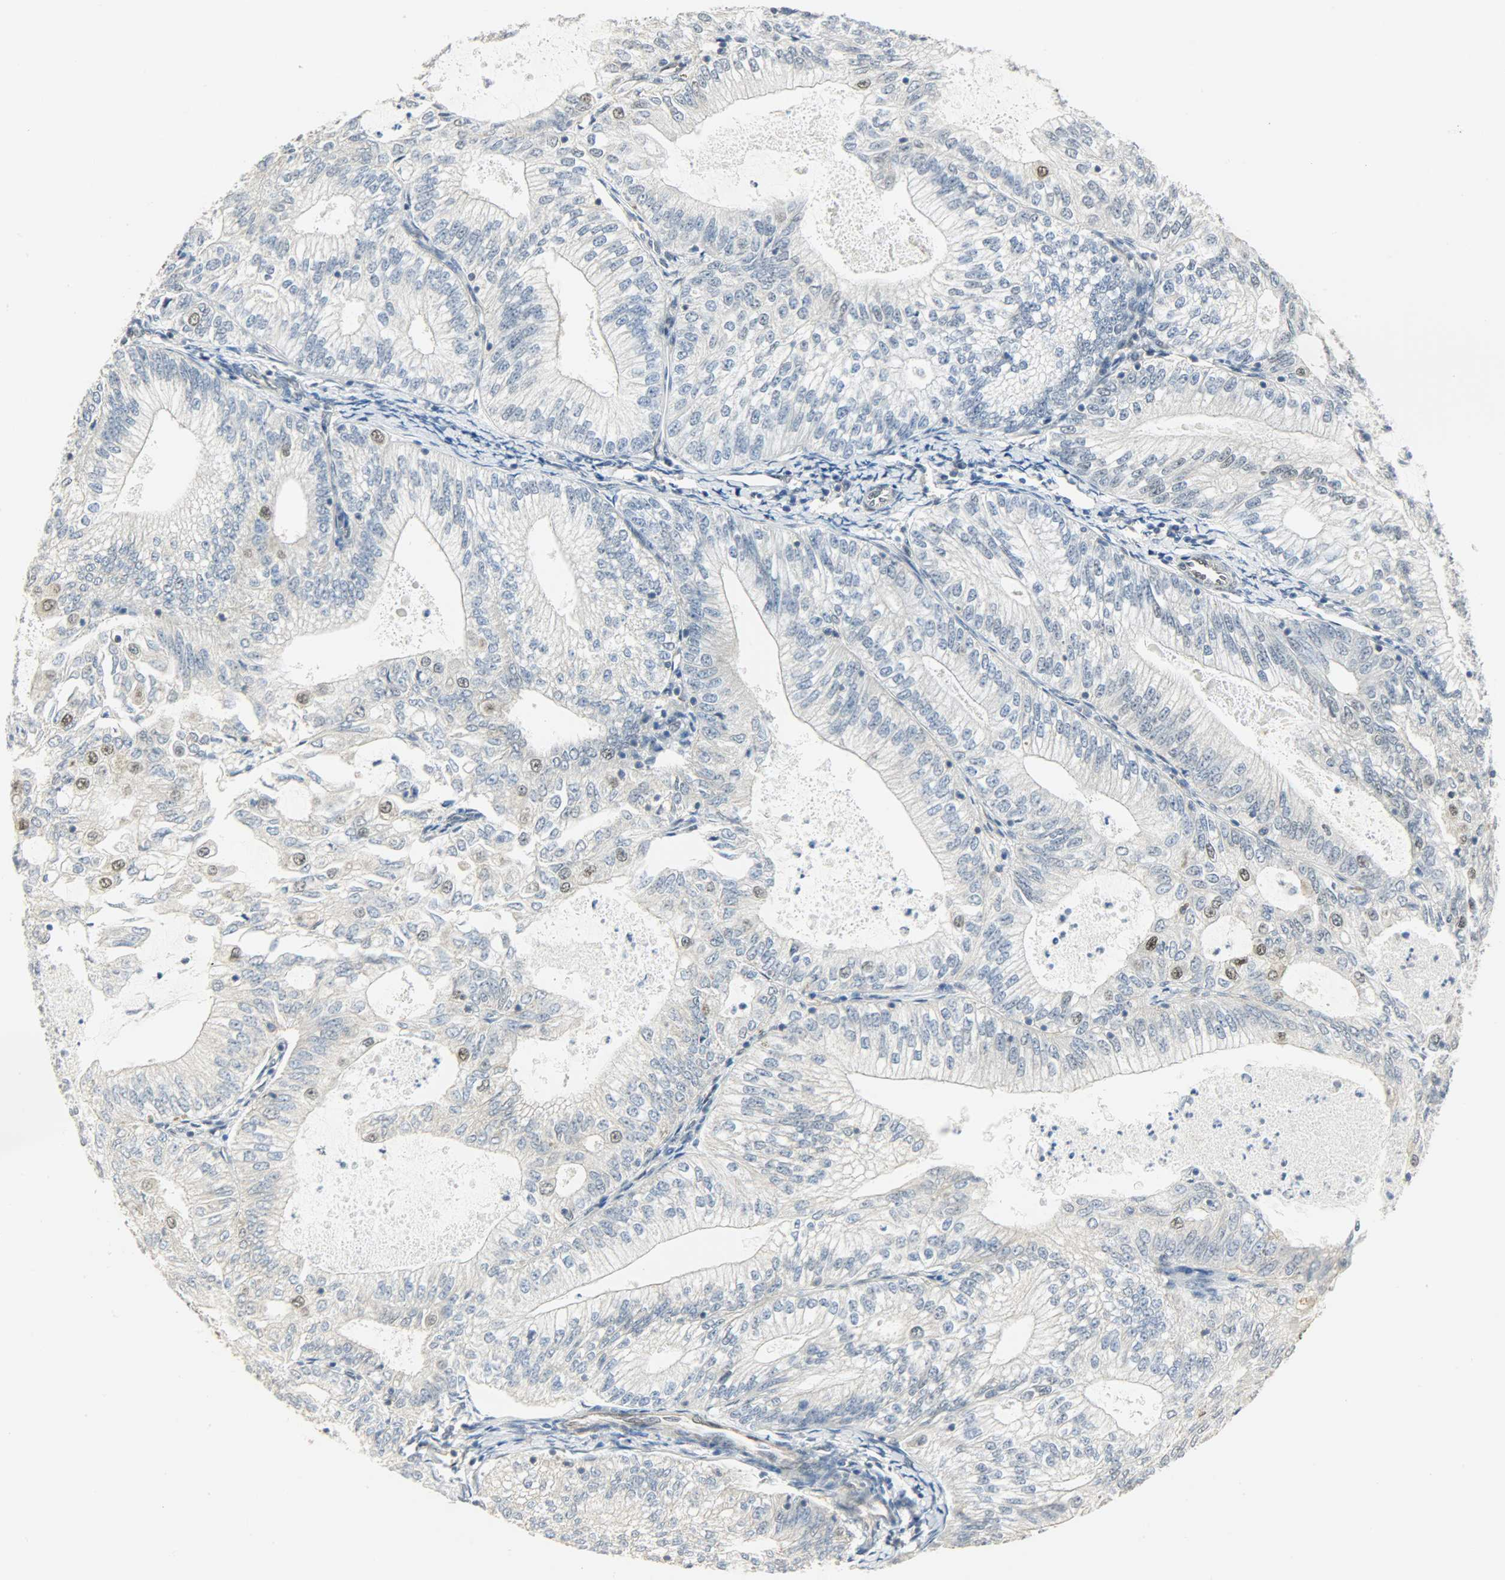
{"staining": {"intensity": "moderate", "quantity": "<25%", "location": "nuclear"}, "tissue": "endometrial cancer", "cell_type": "Tumor cells", "image_type": "cancer", "snomed": [{"axis": "morphology", "description": "Adenocarcinoma, NOS"}, {"axis": "topography", "description": "Endometrium"}], "caption": "DAB (3,3'-diaminobenzidine) immunohistochemical staining of endometrial adenocarcinoma shows moderate nuclear protein expression in about <25% of tumor cells.", "gene": "NPEPL1", "patient": {"sex": "female", "age": 69}}